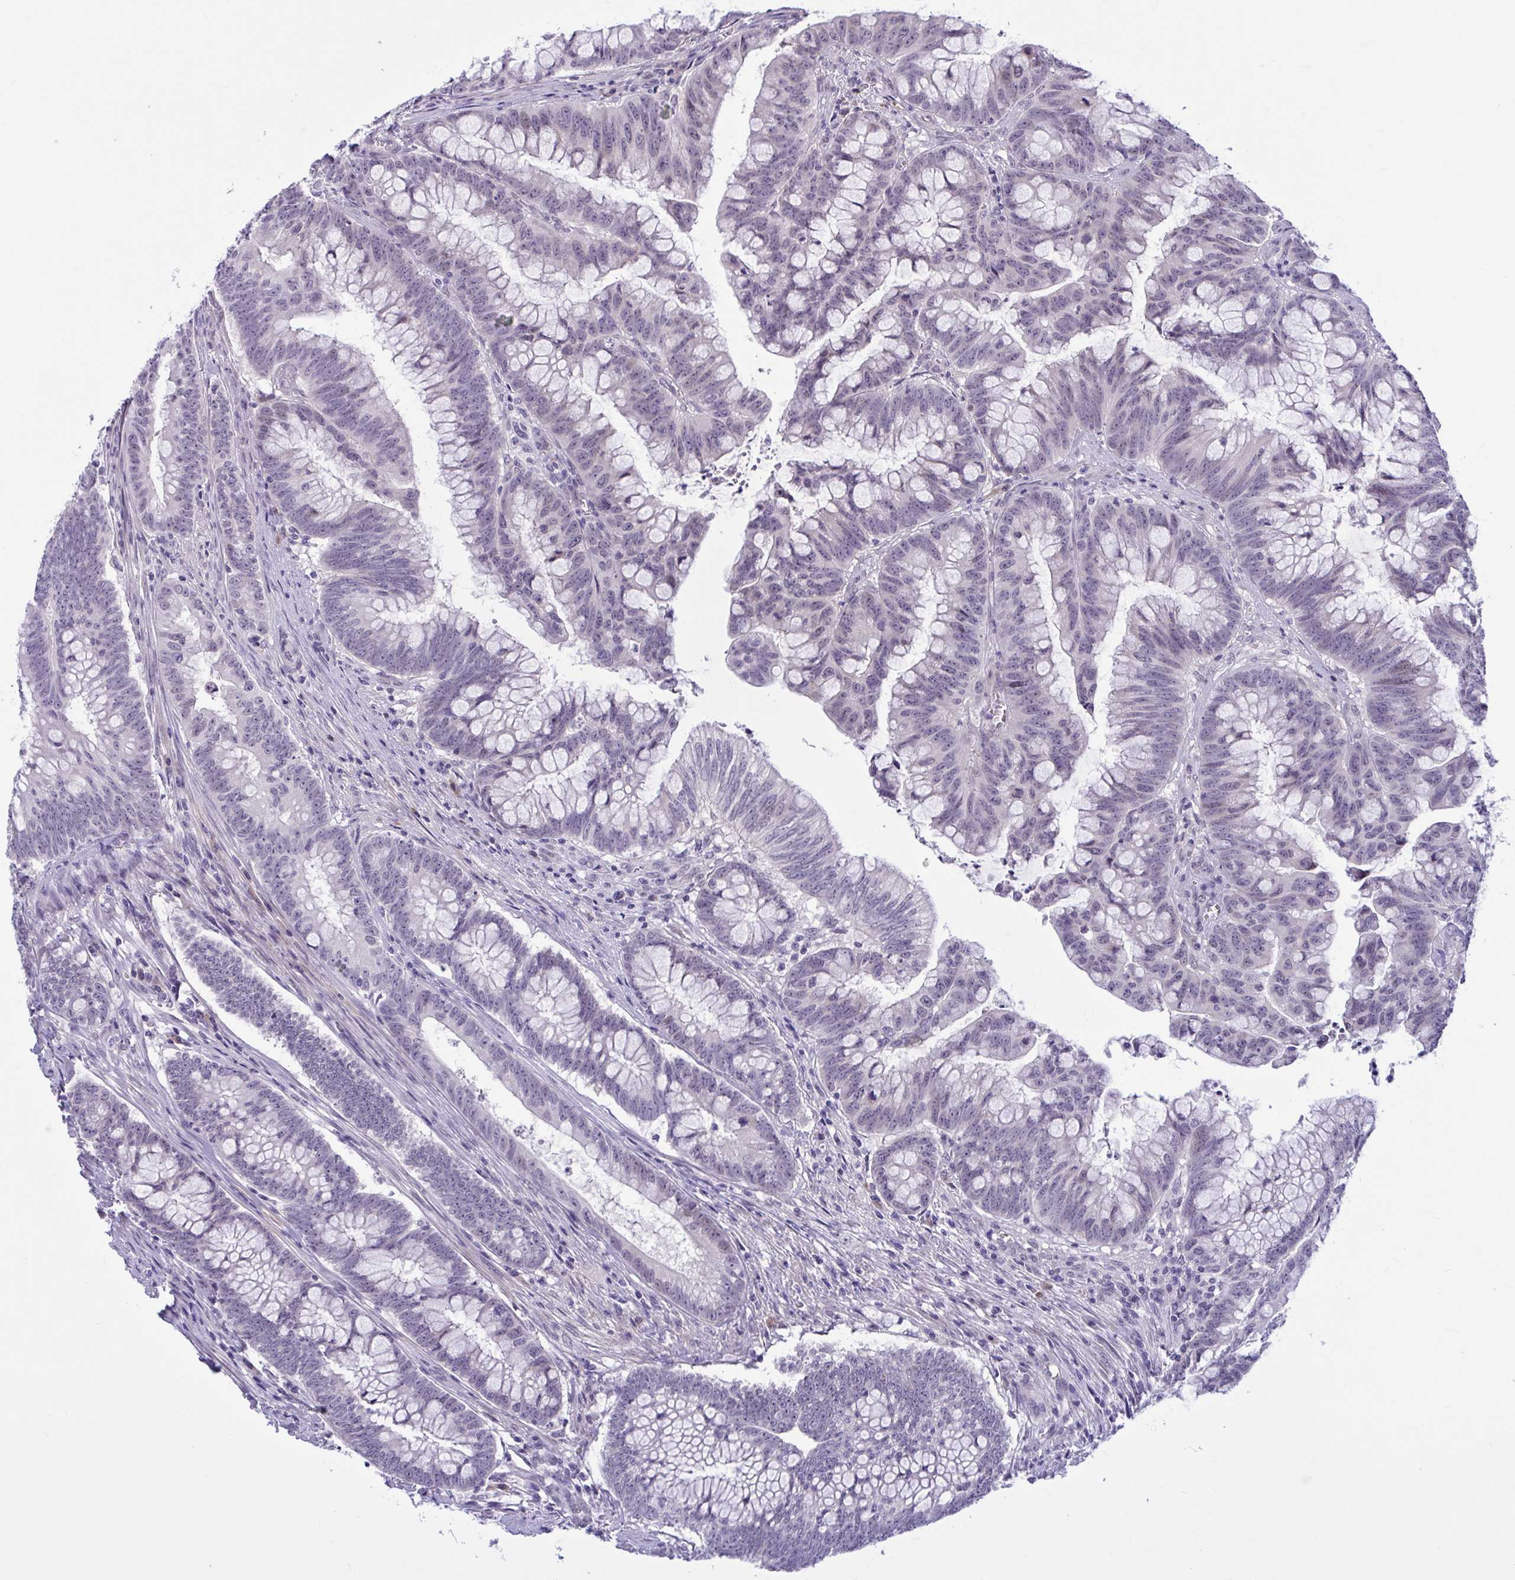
{"staining": {"intensity": "negative", "quantity": "none", "location": "none"}, "tissue": "colorectal cancer", "cell_type": "Tumor cells", "image_type": "cancer", "snomed": [{"axis": "morphology", "description": "Adenocarcinoma, NOS"}, {"axis": "topography", "description": "Colon"}], "caption": "Immunohistochemical staining of human colorectal cancer shows no significant staining in tumor cells.", "gene": "CNGB3", "patient": {"sex": "male", "age": 62}}